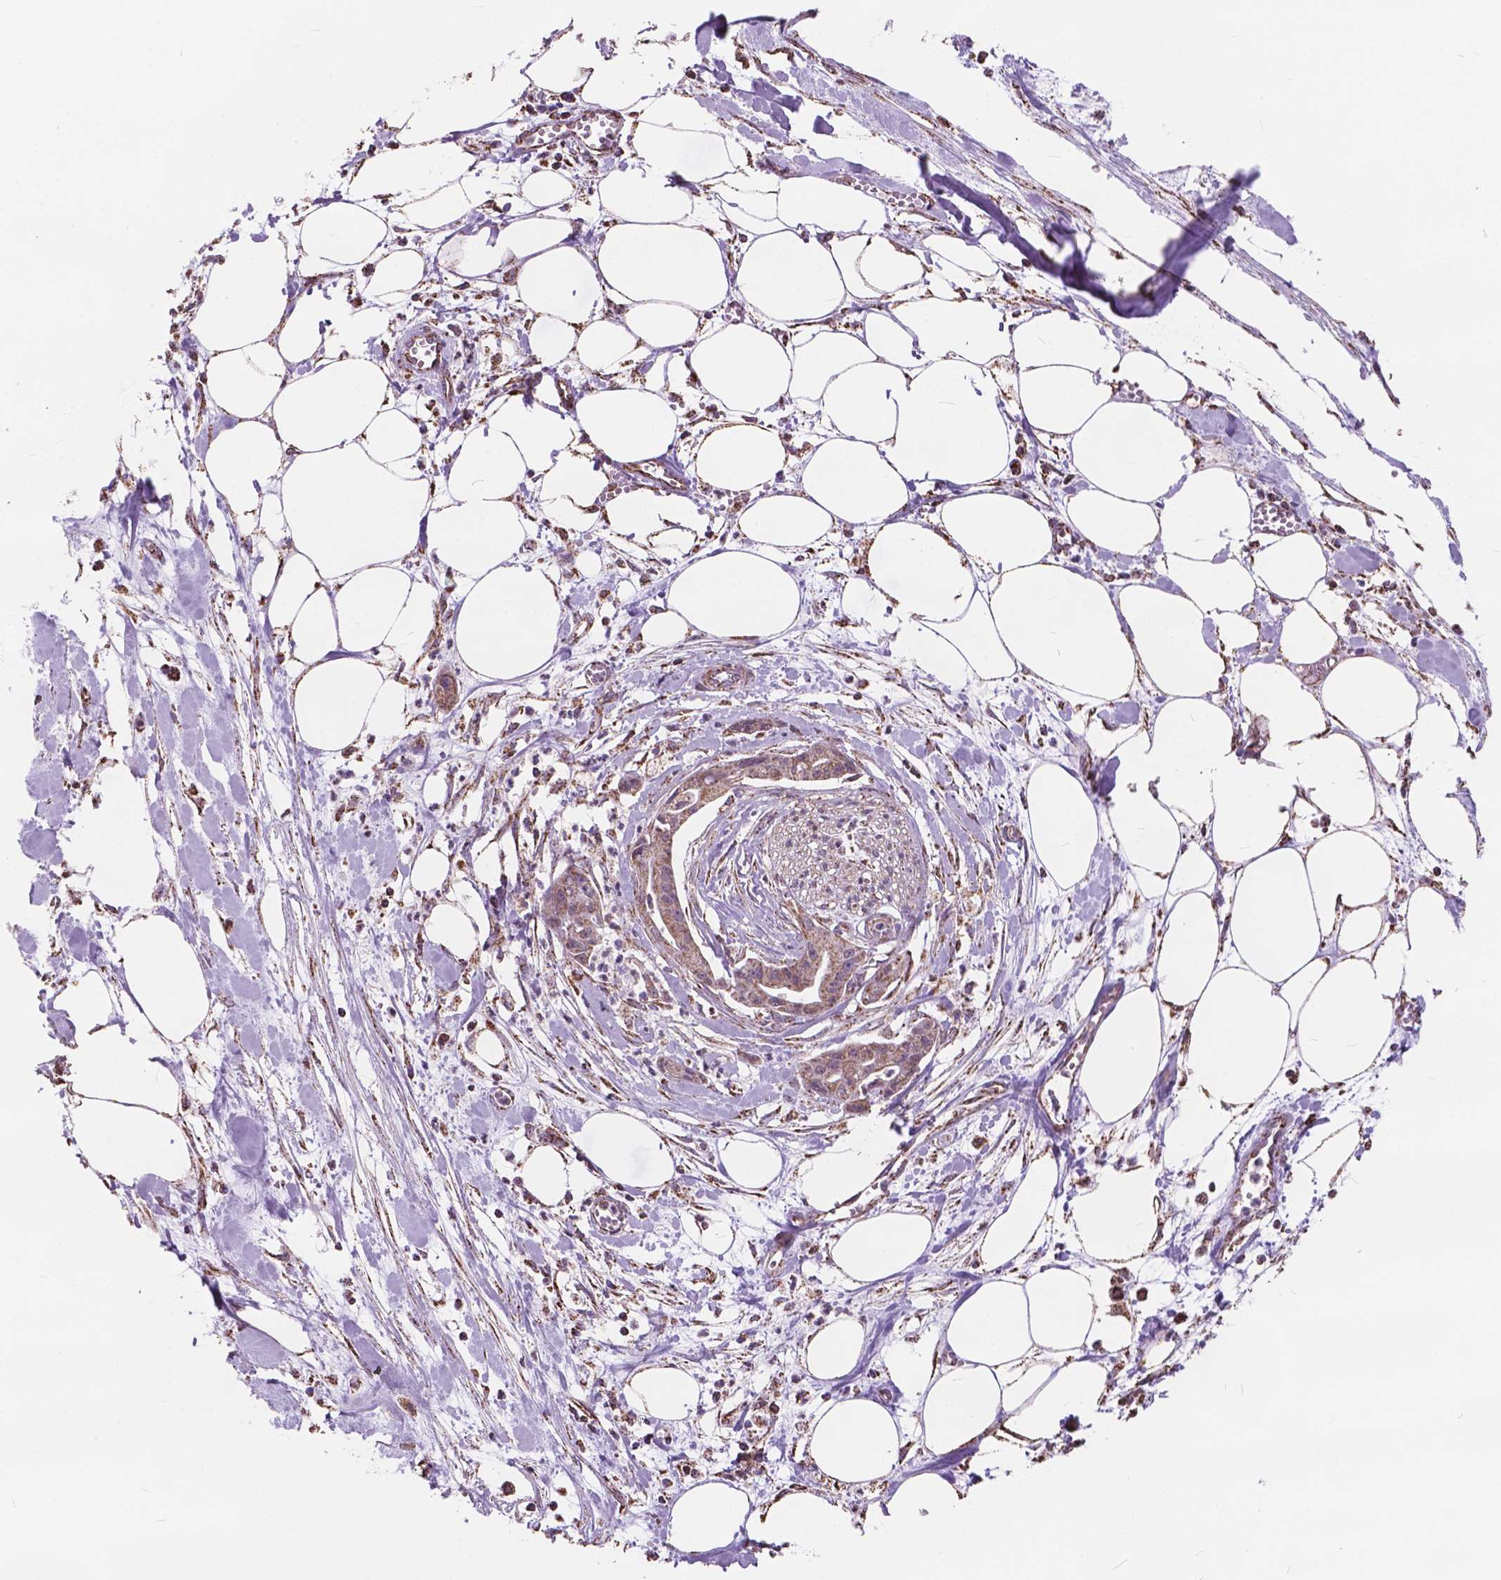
{"staining": {"intensity": "weak", "quantity": ">75%", "location": "cytoplasmic/membranous"}, "tissue": "pancreatic cancer", "cell_type": "Tumor cells", "image_type": "cancer", "snomed": [{"axis": "morphology", "description": "Normal tissue, NOS"}, {"axis": "morphology", "description": "Adenocarcinoma, NOS"}, {"axis": "topography", "description": "Lymph node"}, {"axis": "topography", "description": "Pancreas"}], "caption": "Pancreatic adenocarcinoma stained for a protein (brown) exhibits weak cytoplasmic/membranous positive positivity in approximately >75% of tumor cells.", "gene": "SCOC", "patient": {"sex": "female", "age": 58}}